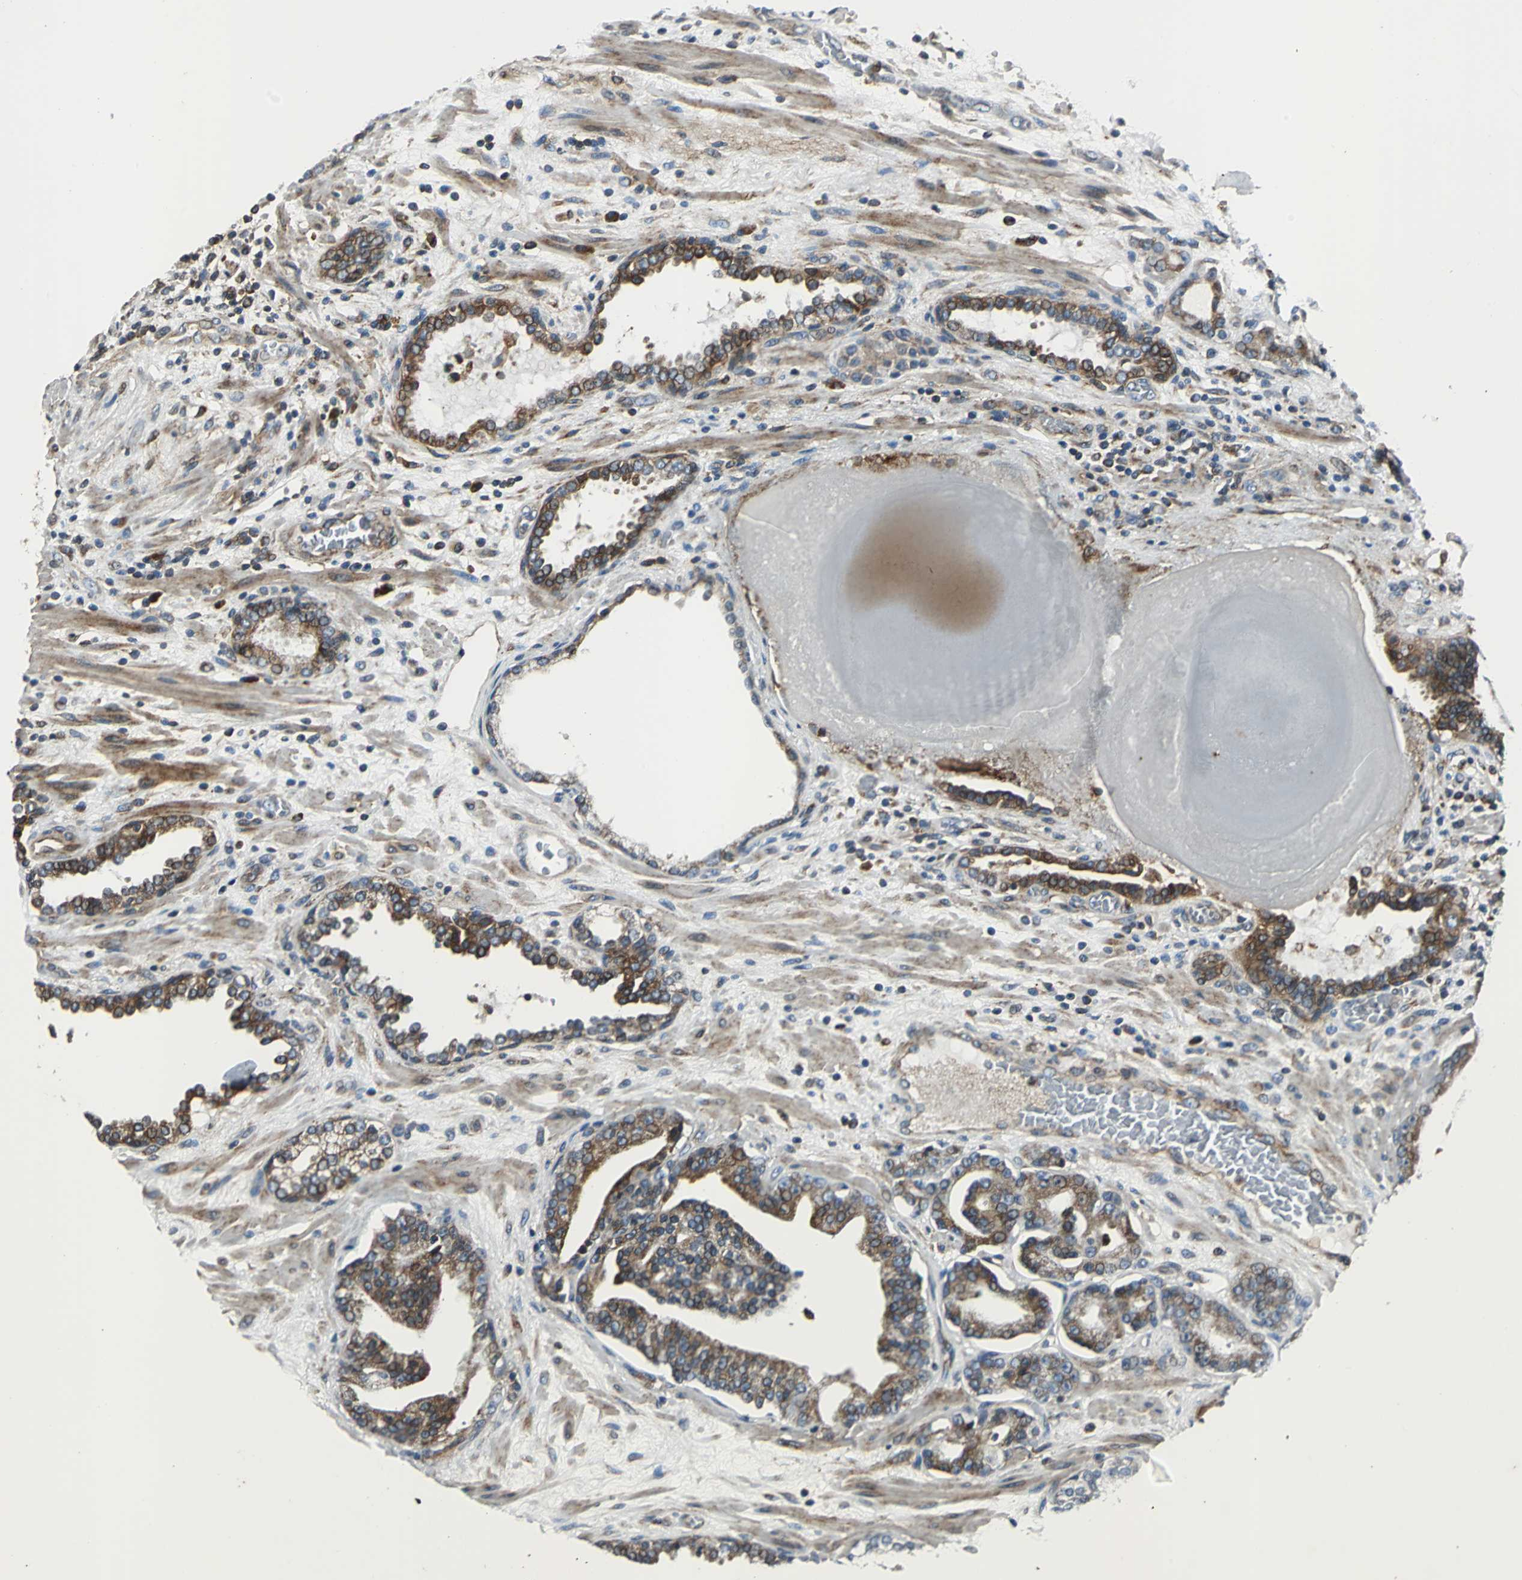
{"staining": {"intensity": "moderate", "quantity": ">75%", "location": "cytoplasmic/membranous"}, "tissue": "prostate cancer", "cell_type": "Tumor cells", "image_type": "cancer", "snomed": [{"axis": "morphology", "description": "Adenocarcinoma, Low grade"}, {"axis": "topography", "description": "Prostate"}], "caption": "Immunohistochemistry (DAB (3,3'-diaminobenzidine)) staining of low-grade adenocarcinoma (prostate) reveals moderate cytoplasmic/membranous protein positivity in approximately >75% of tumor cells. (DAB (3,3'-diaminobenzidine) IHC, brown staining for protein, blue staining for nuclei).", "gene": "HTATIP2", "patient": {"sex": "male", "age": 63}}